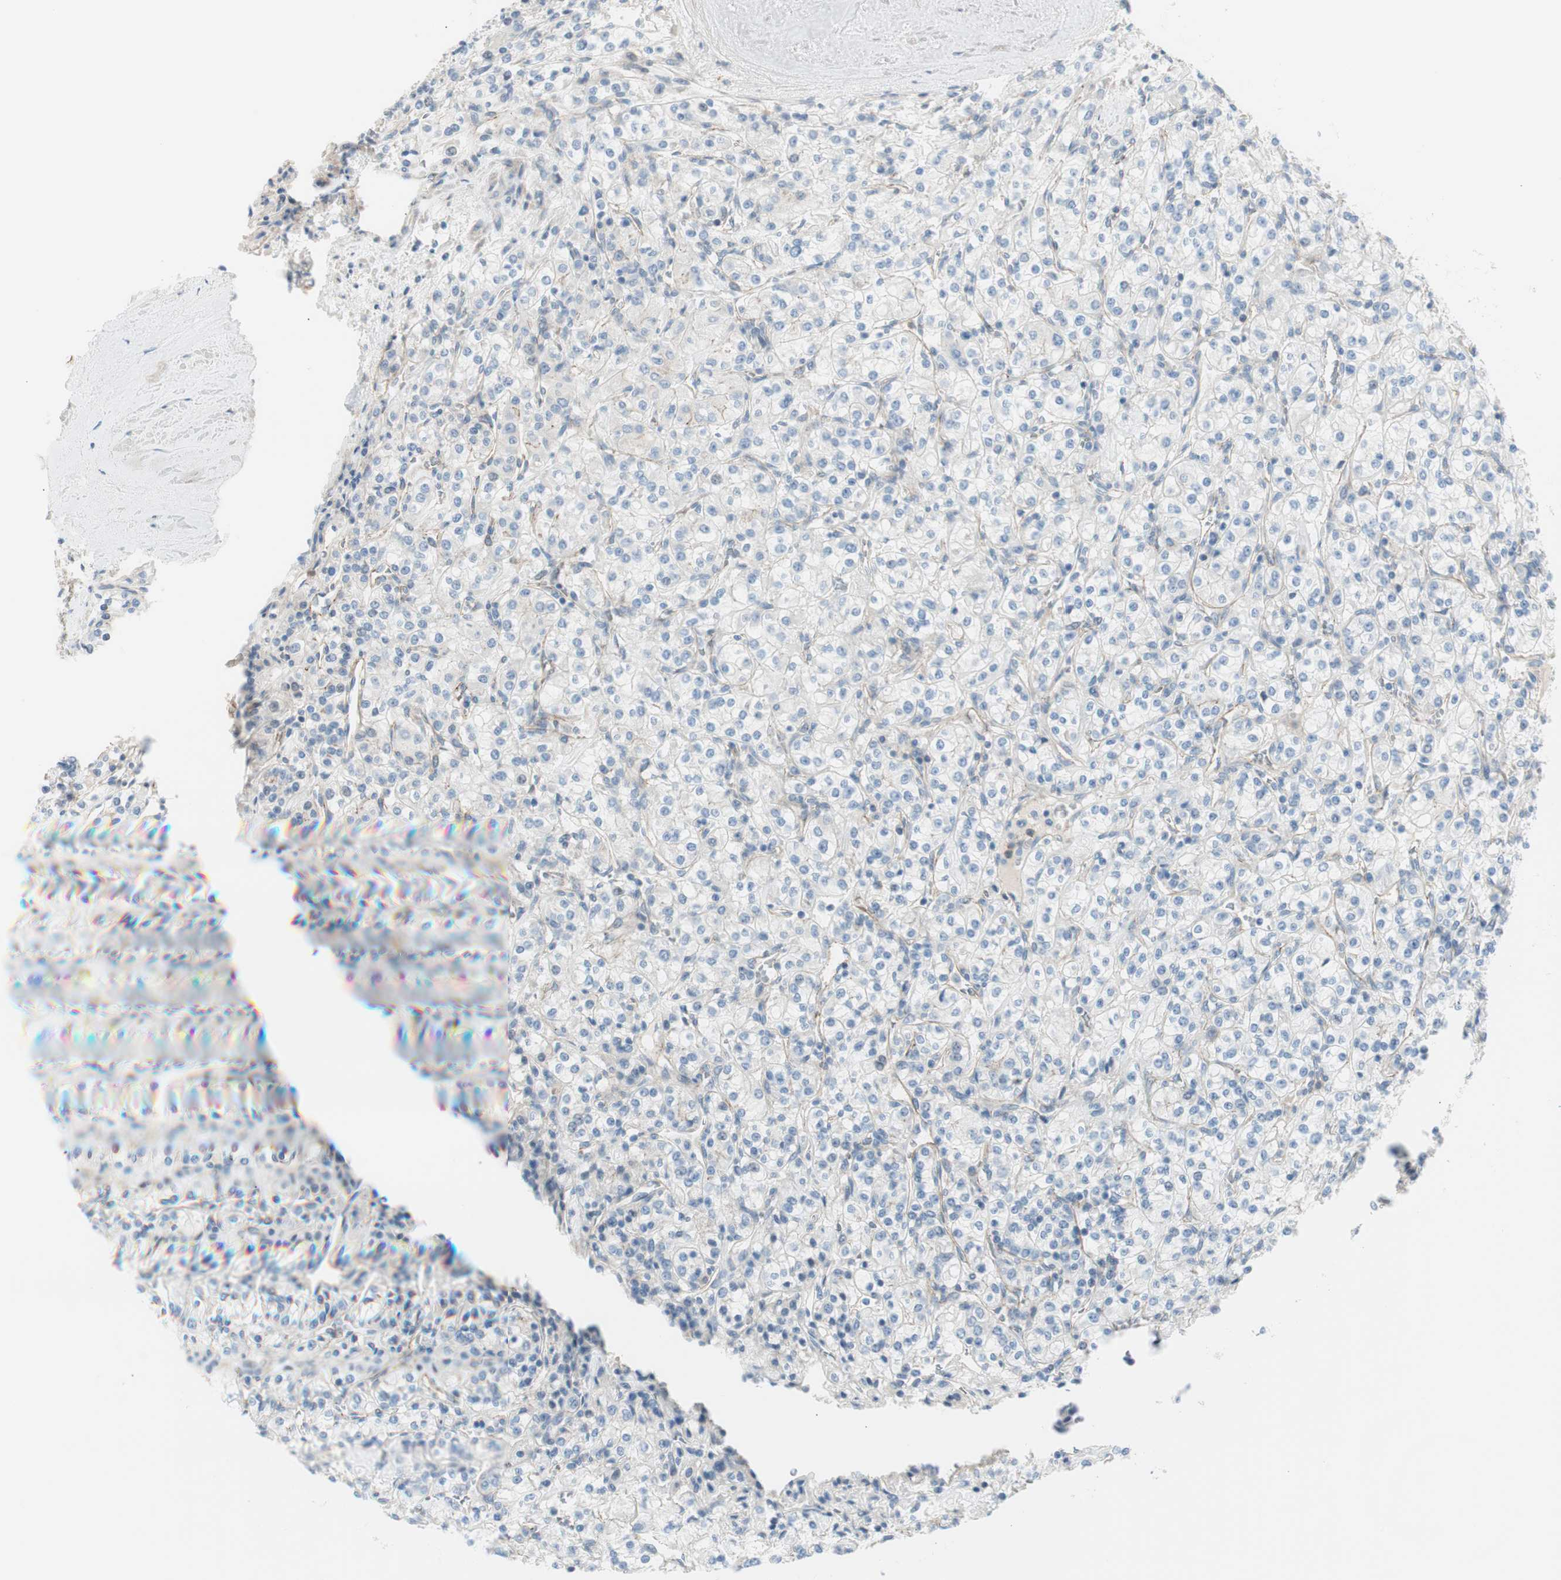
{"staining": {"intensity": "negative", "quantity": "none", "location": "none"}, "tissue": "renal cancer", "cell_type": "Tumor cells", "image_type": "cancer", "snomed": [{"axis": "morphology", "description": "Adenocarcinoma, NOS"}, {"axis": "topography", "description": "Kidney"}], "caption": "A micrograph of human renal adenocarcinoma is negative for staining in tumor cells.", "gene": "TJP1", "patient": {"sex": "male", "age": 77}}